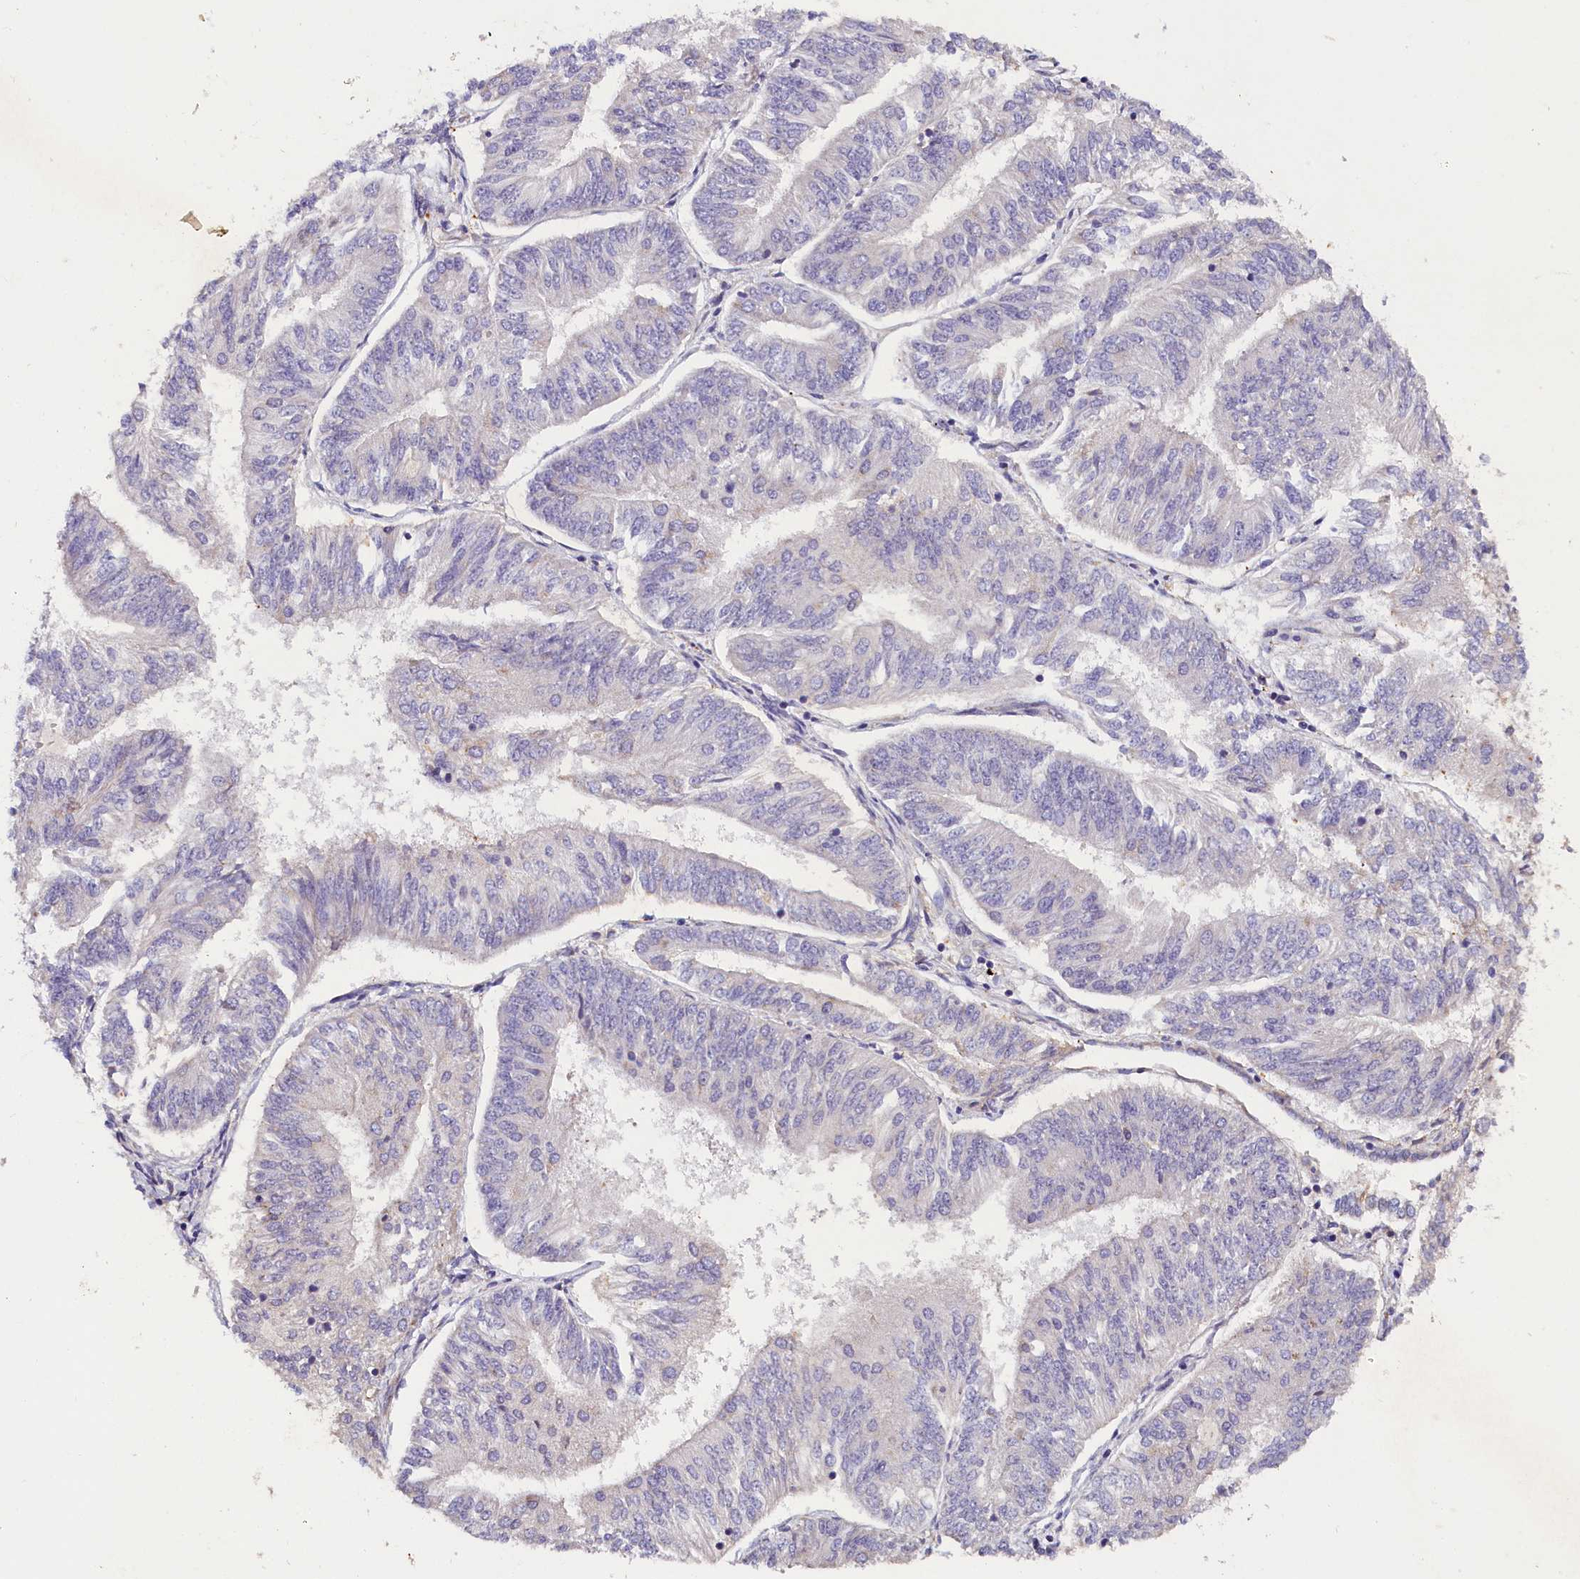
{"staining": {"intensity": "moderate", "quantity": "<25%", "location": "cytoplasmic/membranous"}, "tissue": "endometrial cancer", "cell_type": "Tumor cells", "image_type": "cancer", "snomed": [{"axis": "morphology", "description": "Adenocarcinoma, NOS"}, {"axis": "topography", "description": "Endometrium"}], "caption": "Endometrial cancer (adenocarcinoma) stained with DAB (3,3'-diaminobenzidine) immunohistochemistry (IHC) demonstrates low levels of moderate cytoplasmic/membranous positivity in about <25% of tumor cells.", "gene": "ST7L", "patient": {"sex": "female", "age": 58}}